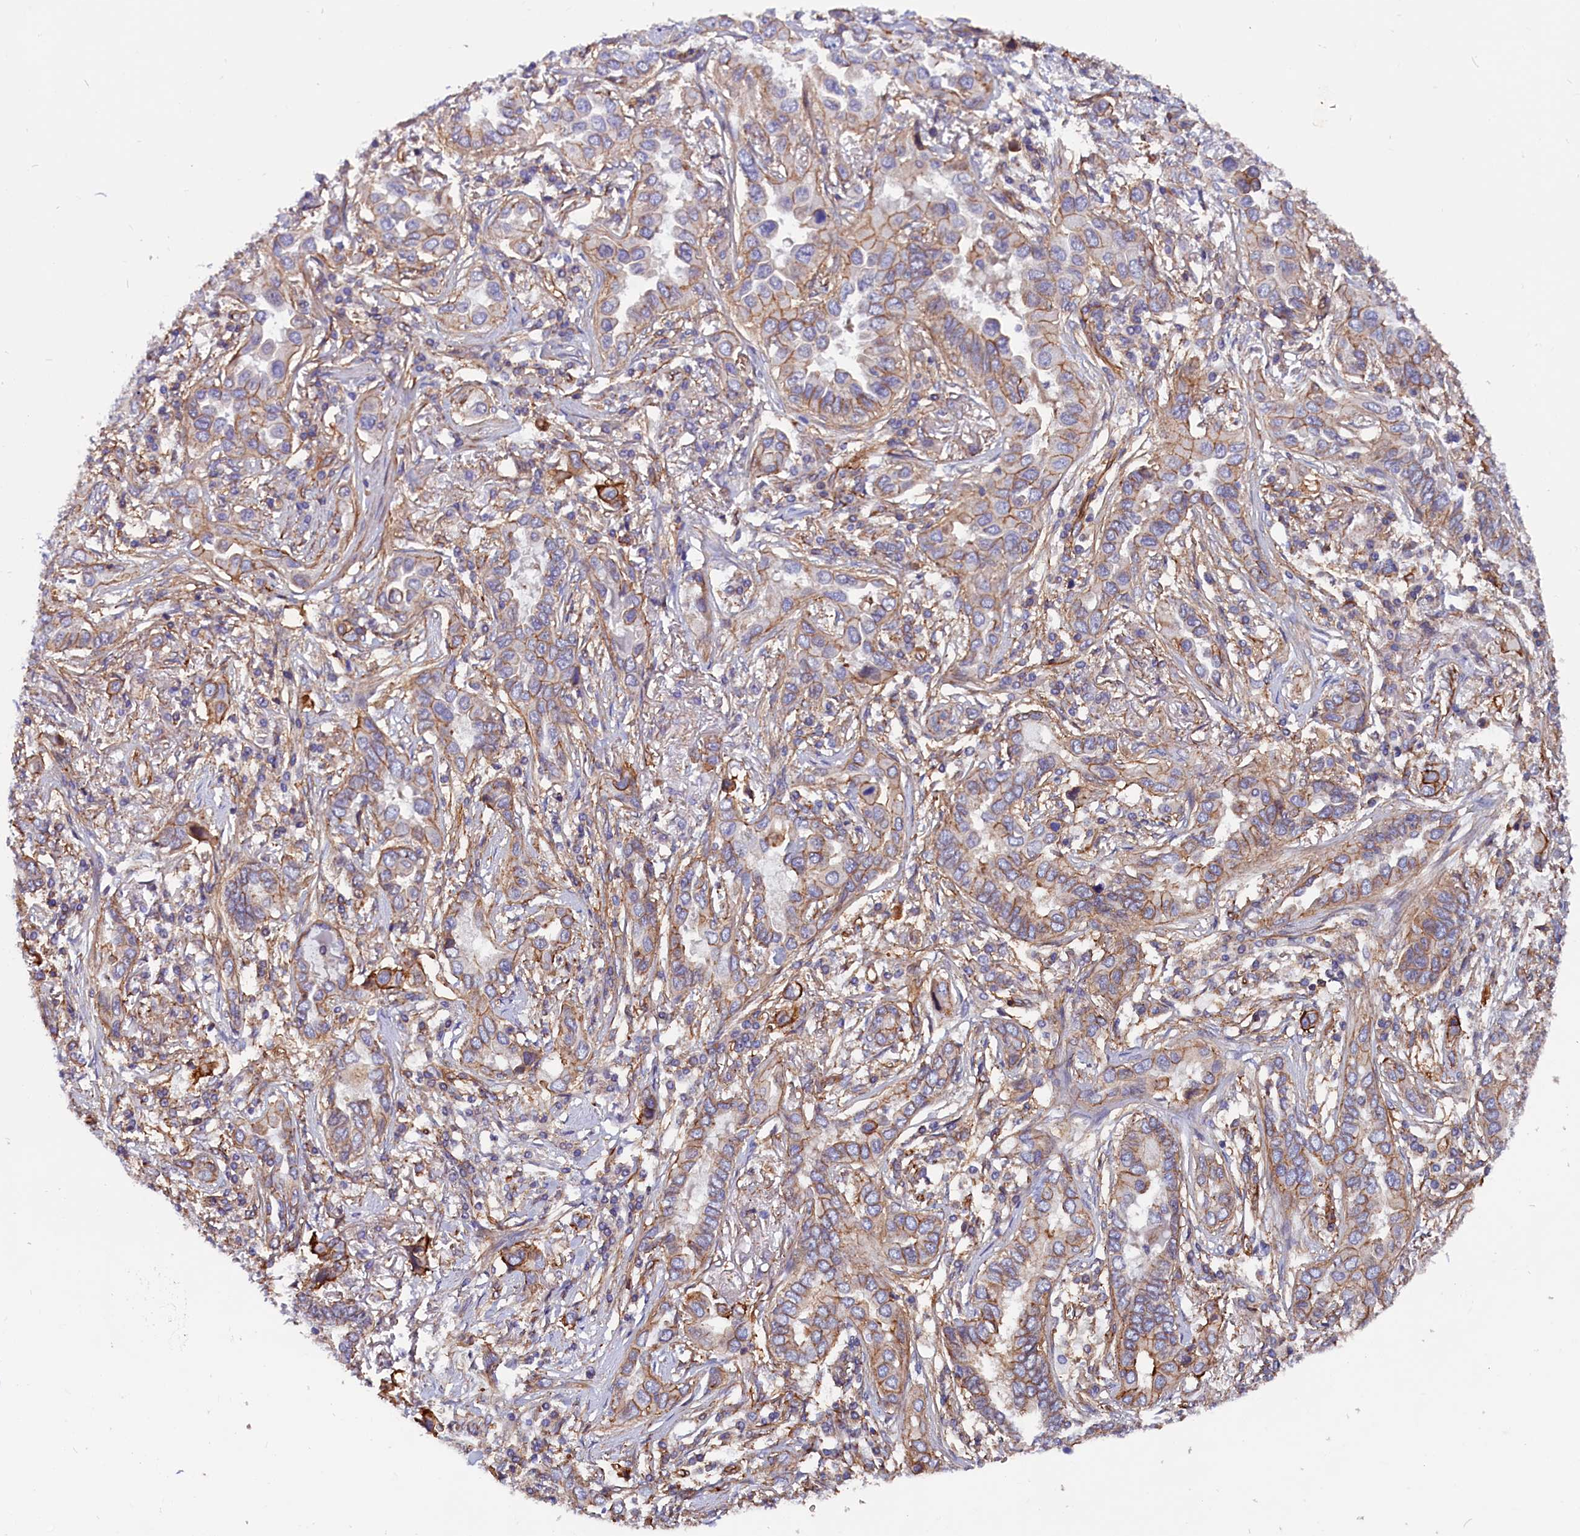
{"staining": {"intensity": "moderate", "quantity": "25%-75%", "location": "cytoplasmic/membranous"}, "tissue": "lung cancer", "cell_type": "Tumor cells", "image_type": "cancer", "snomed": [{"axis": "morphology", "description": "Adenocarcinoma, NOS"}, {"axis": "topography", "description": "Lung"}], "caption": "About 25%-75% of tumor cells in human lung cancer (adenocarcinoma) demonstrate moderate cytoplasmic/membranous protein positivity as visualized by brown immunohistochemical staining.", "gene": "ZNF749", "patient": {"sex": "female", "age": 76}}